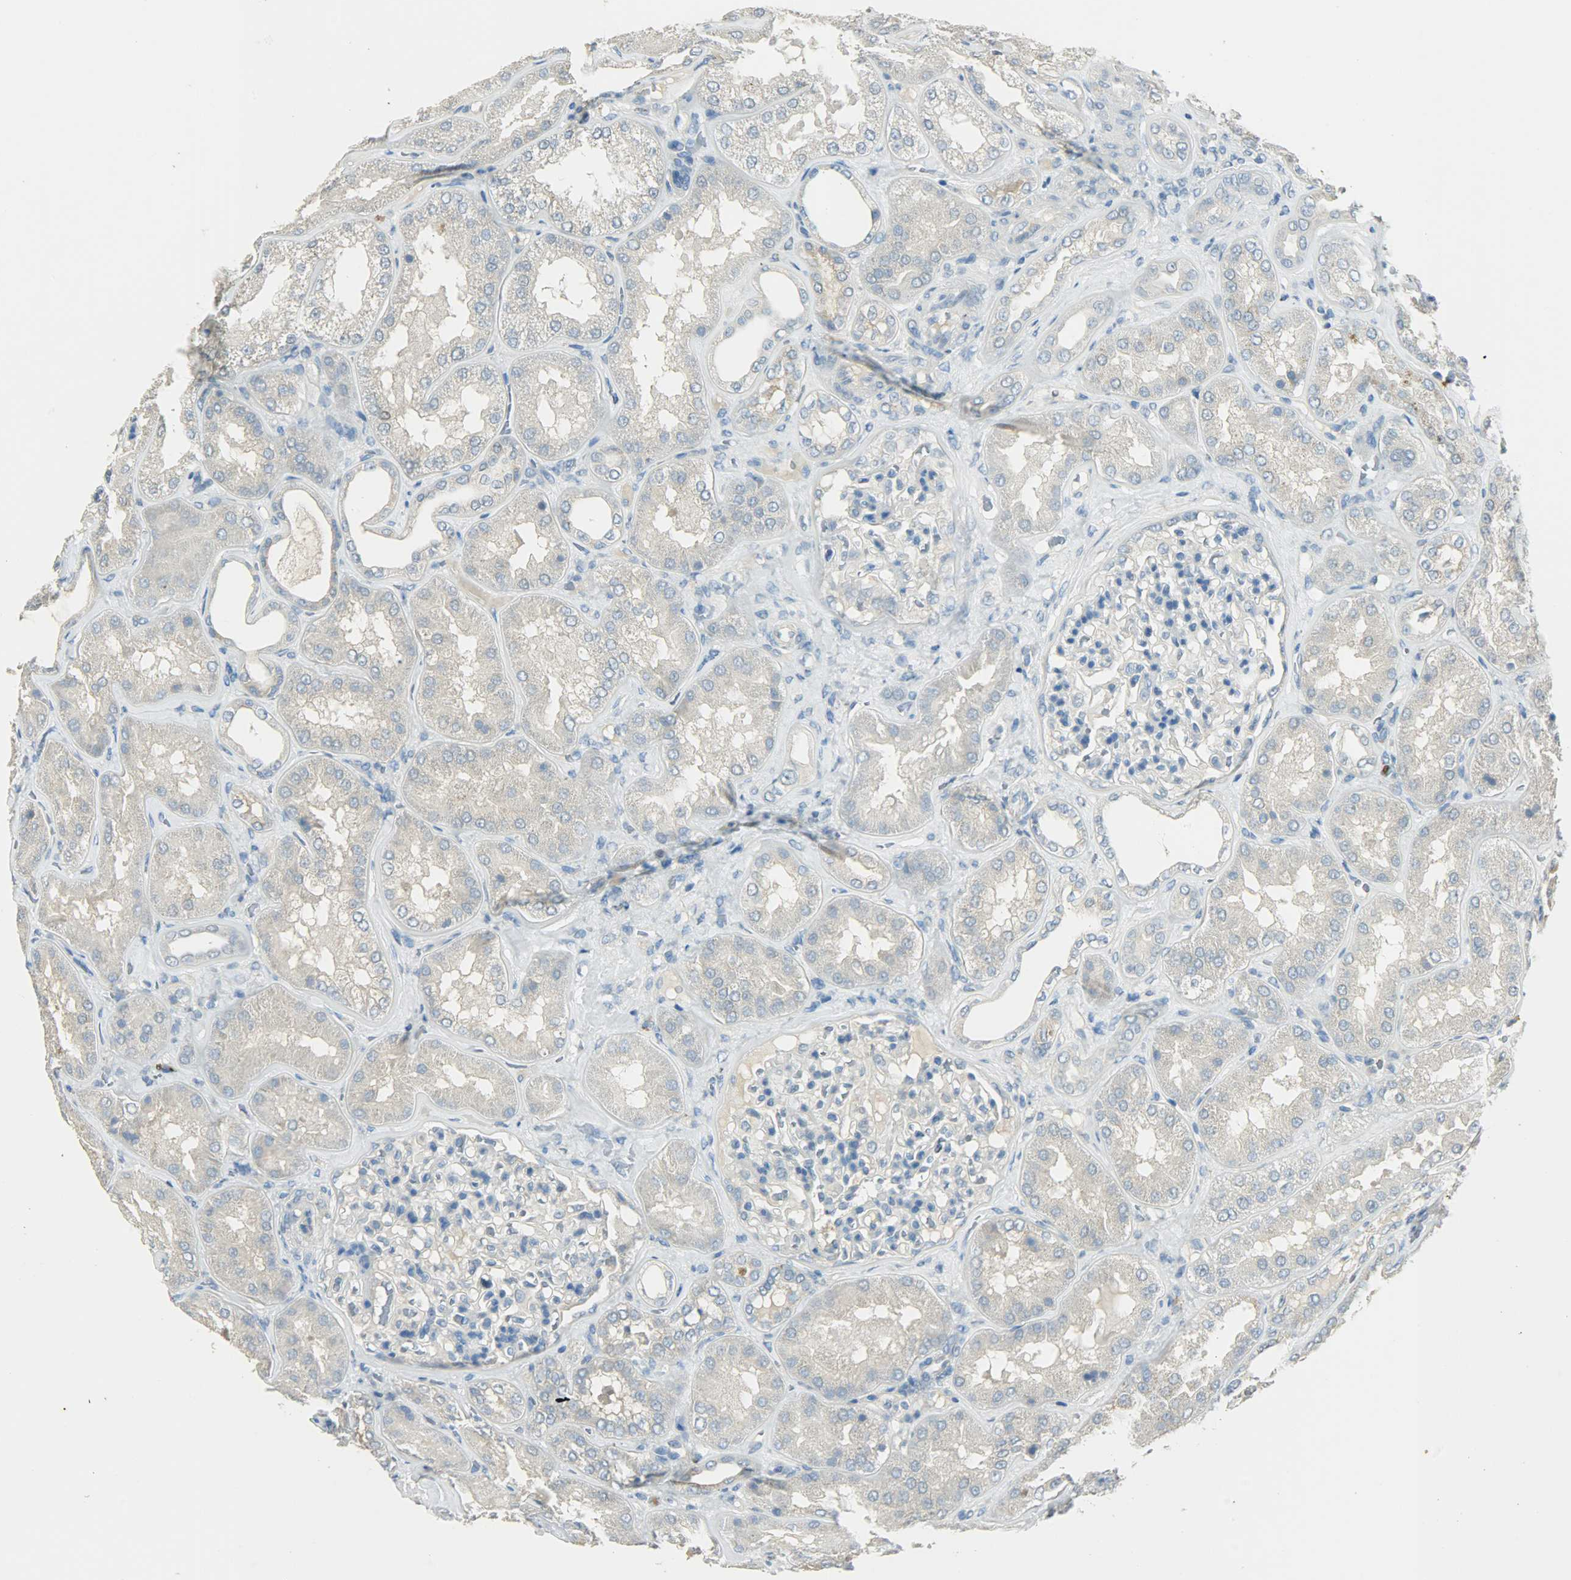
{"staining": {"intensity": "negative", "quantity": "none", "location": "none"}, "tissue": "kidney", "cell_type": "Cells in glomeruli", "image_type": "normal", "snomed": [{"axis": "morphology", "description": "Normal tissue, NOS"}, {"axis": "topography", "description": "Kidney"}], "caption": "The micrograph reveals no significant staining in cells in glomeruli of kidney. (DAB immunohistochemistry (IHC) visualized using brightfield microscopy, high magnification).", "gene": "TPX2", "patient": {"sex": "female", "age": 56}}